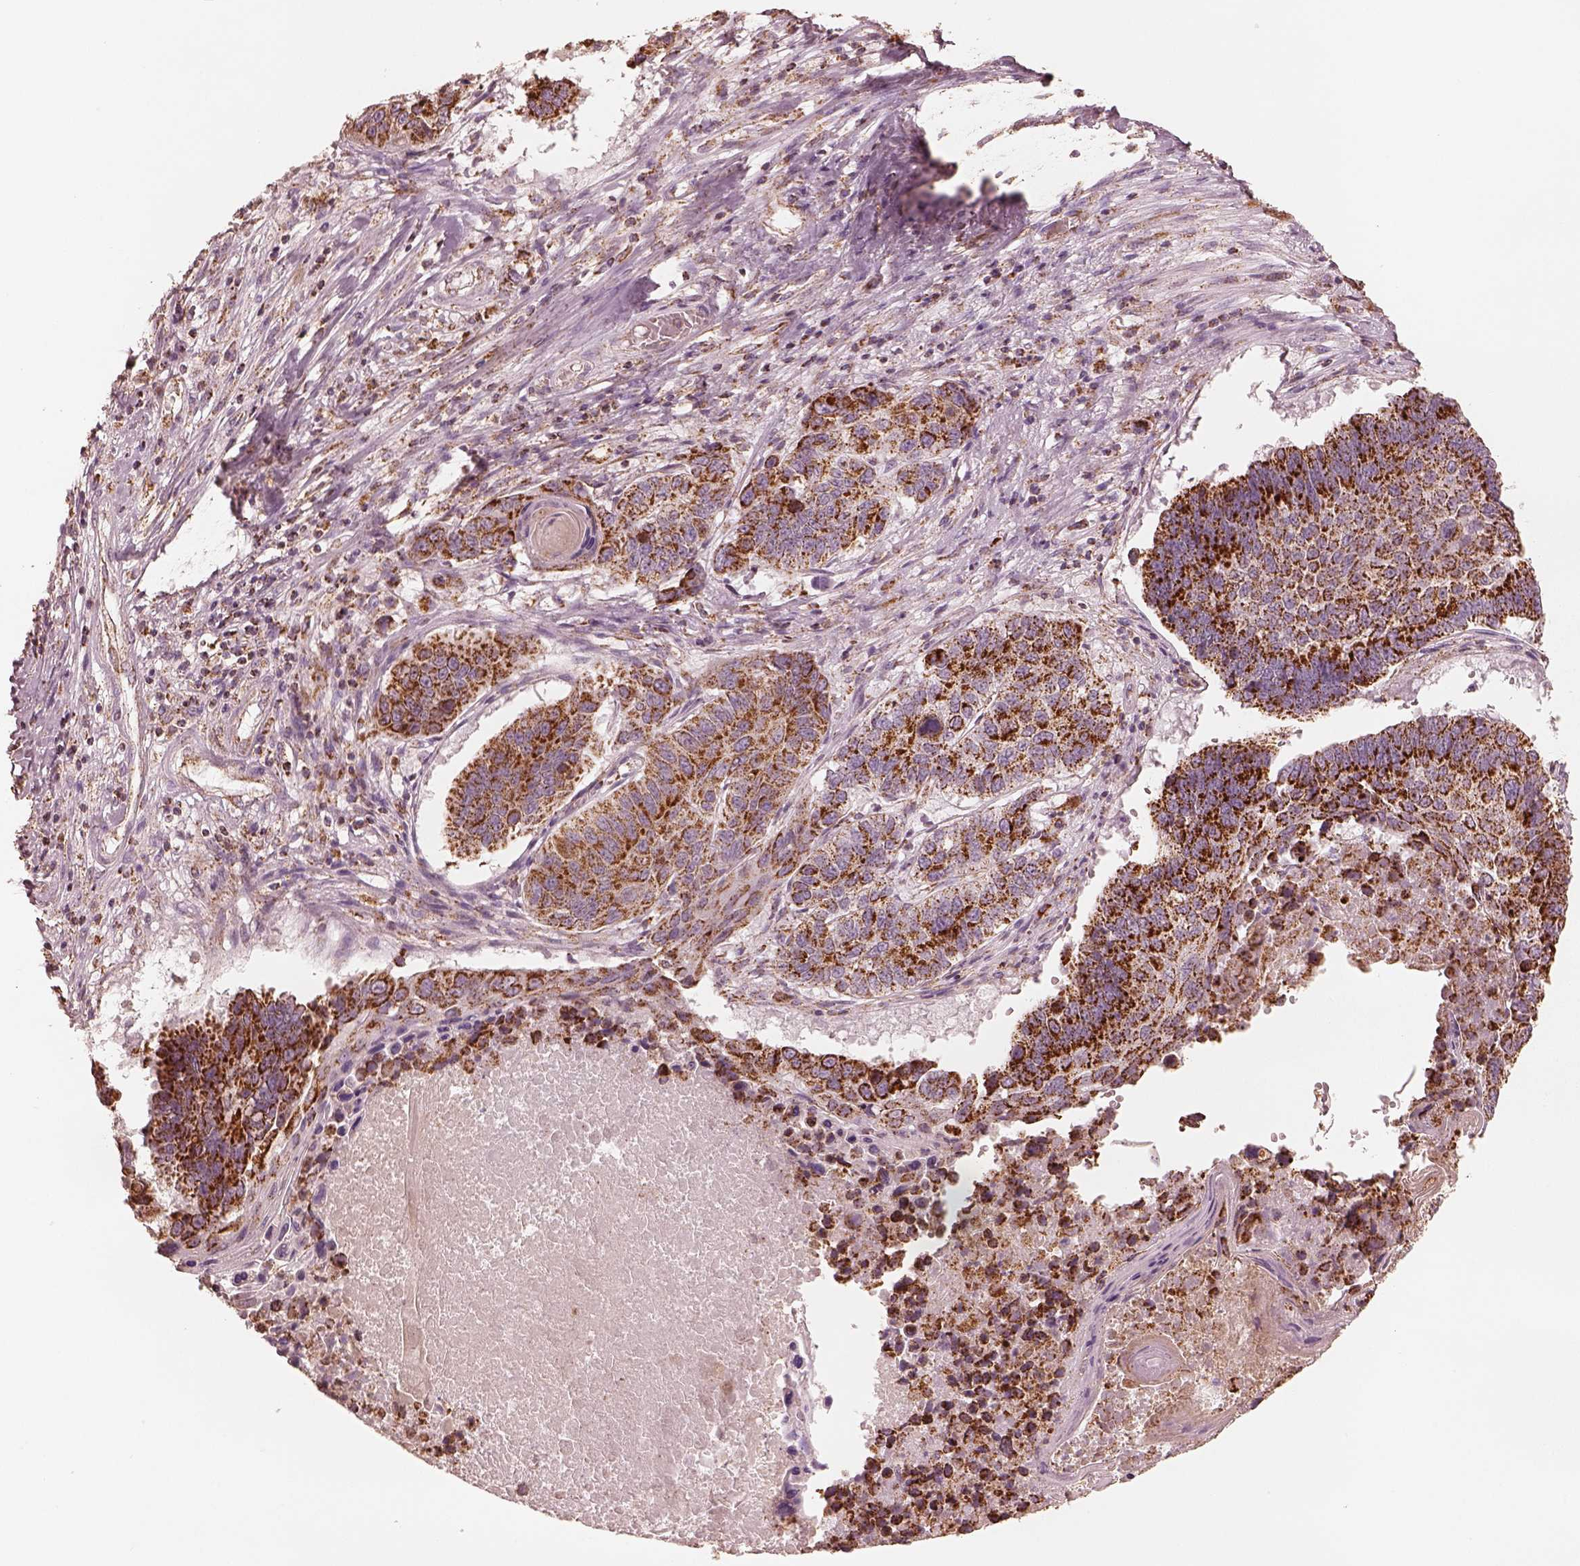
{"staining": {"intensity": "strong", "quantity": ">75%", "location": "cytoplasmic/membranous"}, "tissue": "lung cancer", "cell_type": "Tumor cells", "image_type": "cancer", "snomed": [{"axis": "morphology", "description": "Squamous cell carcinoma, NOS"}, {"axis": "topography", "description": "Lung"}], "caption": "Lung squamous cell carcinoma stained with a brown dye exhibits strong cytoplasmic/membranous positive positivity in about >75% of tumor cells.", "gene": "ENTPD6", "patient": {"sex": "male", "age": 73}}